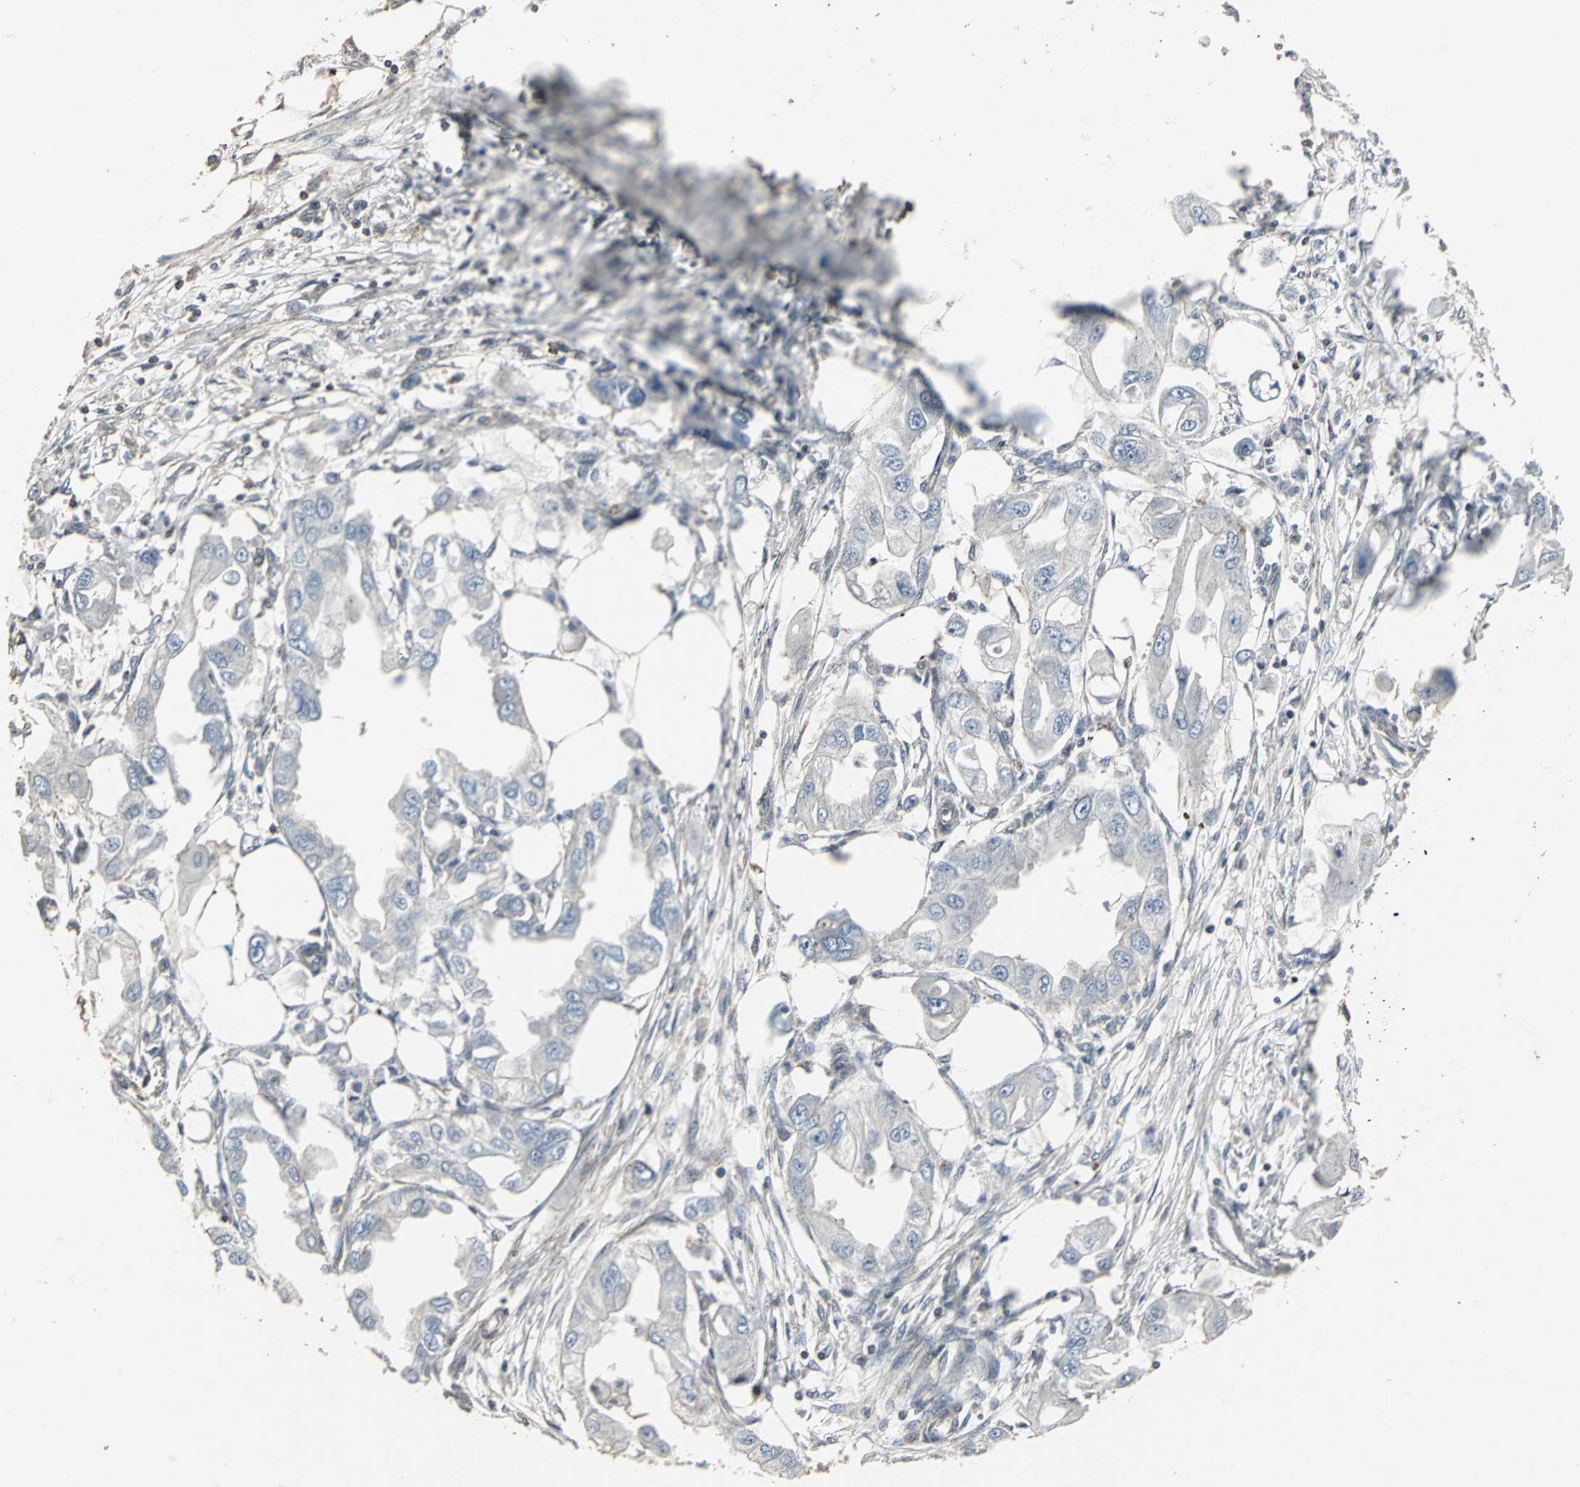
{"staining": {"intensity": "weak", "quantity": "<25%", "location": "cytoplasmic/membranous"}, "tissue": "endometrial cancer", "cell_type": "Tumor cells", "image_type": "cancer", "snomed": [{"axis": "morphology", "description": "Adenocarcinoma, NOS"}, {"axis": "topography", "description": "Endometrium"}], "caption": "Human endometrial cancer stained for a protein using immunohistochemistry (IHC) reveals no positivity in tumor cells.", "gene": "DNAJB4", "patient": {"sex": "female", "age": 67}}